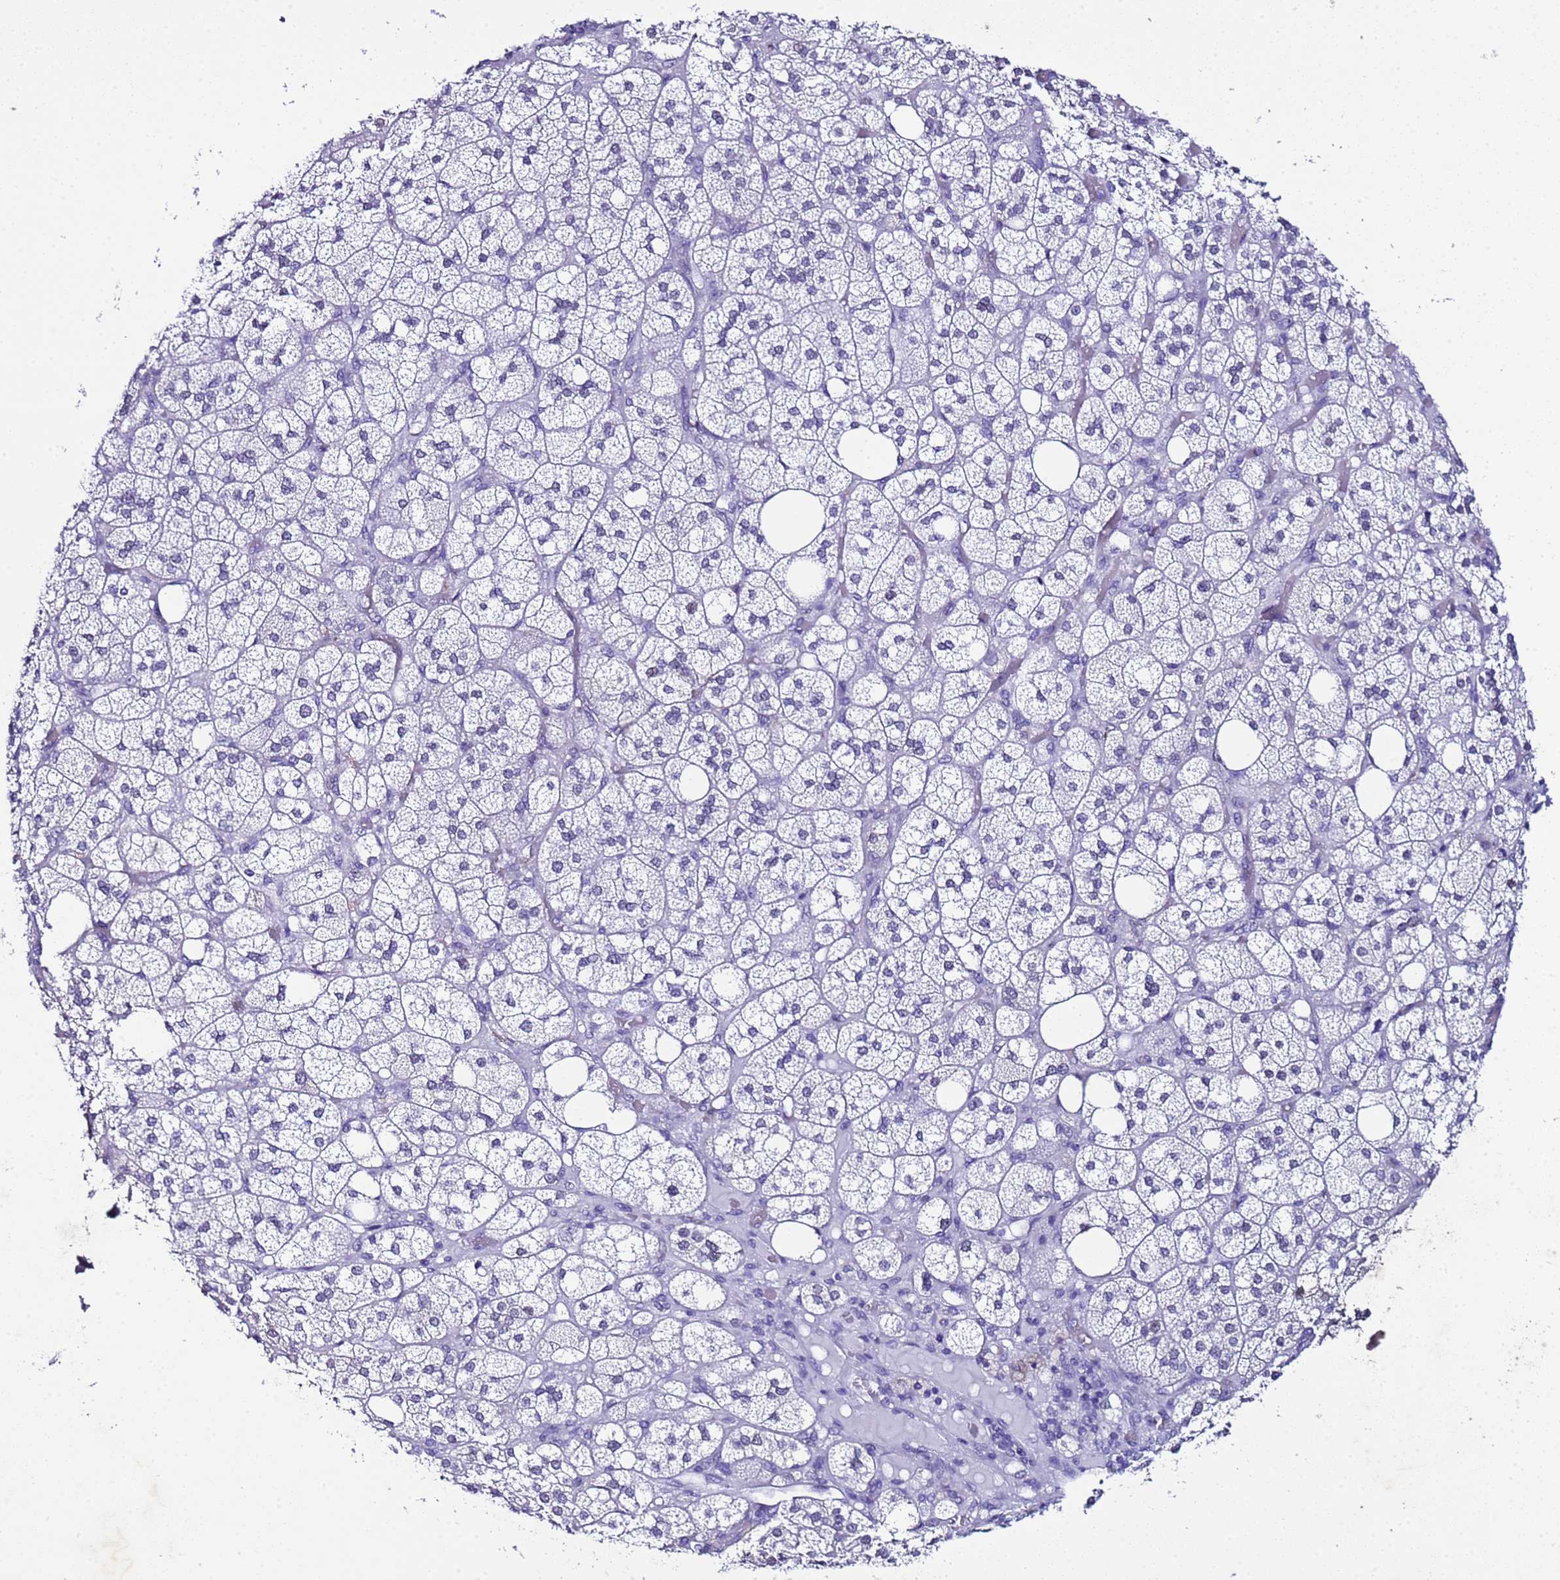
{"staining": {"intensity": "negative", "quantity": "none", "location": "none"}, "tissue": "adrenal gland", "cell_type": "Glandular cells", "image_type": "normal", "snomed": [{"axis": "morphology", "description": "Normal tissue, NOS"}, {"axis": "topography", "description": "Adrenal gland"}], "caption": "DAB (3,3'-diaminobenzidine) immunohistochemical staining of benign human adrenal gland reveals no significant expression in glandular cells.", "gene": "BCL7A", "patient": {"sex": "male", "age": 61}}